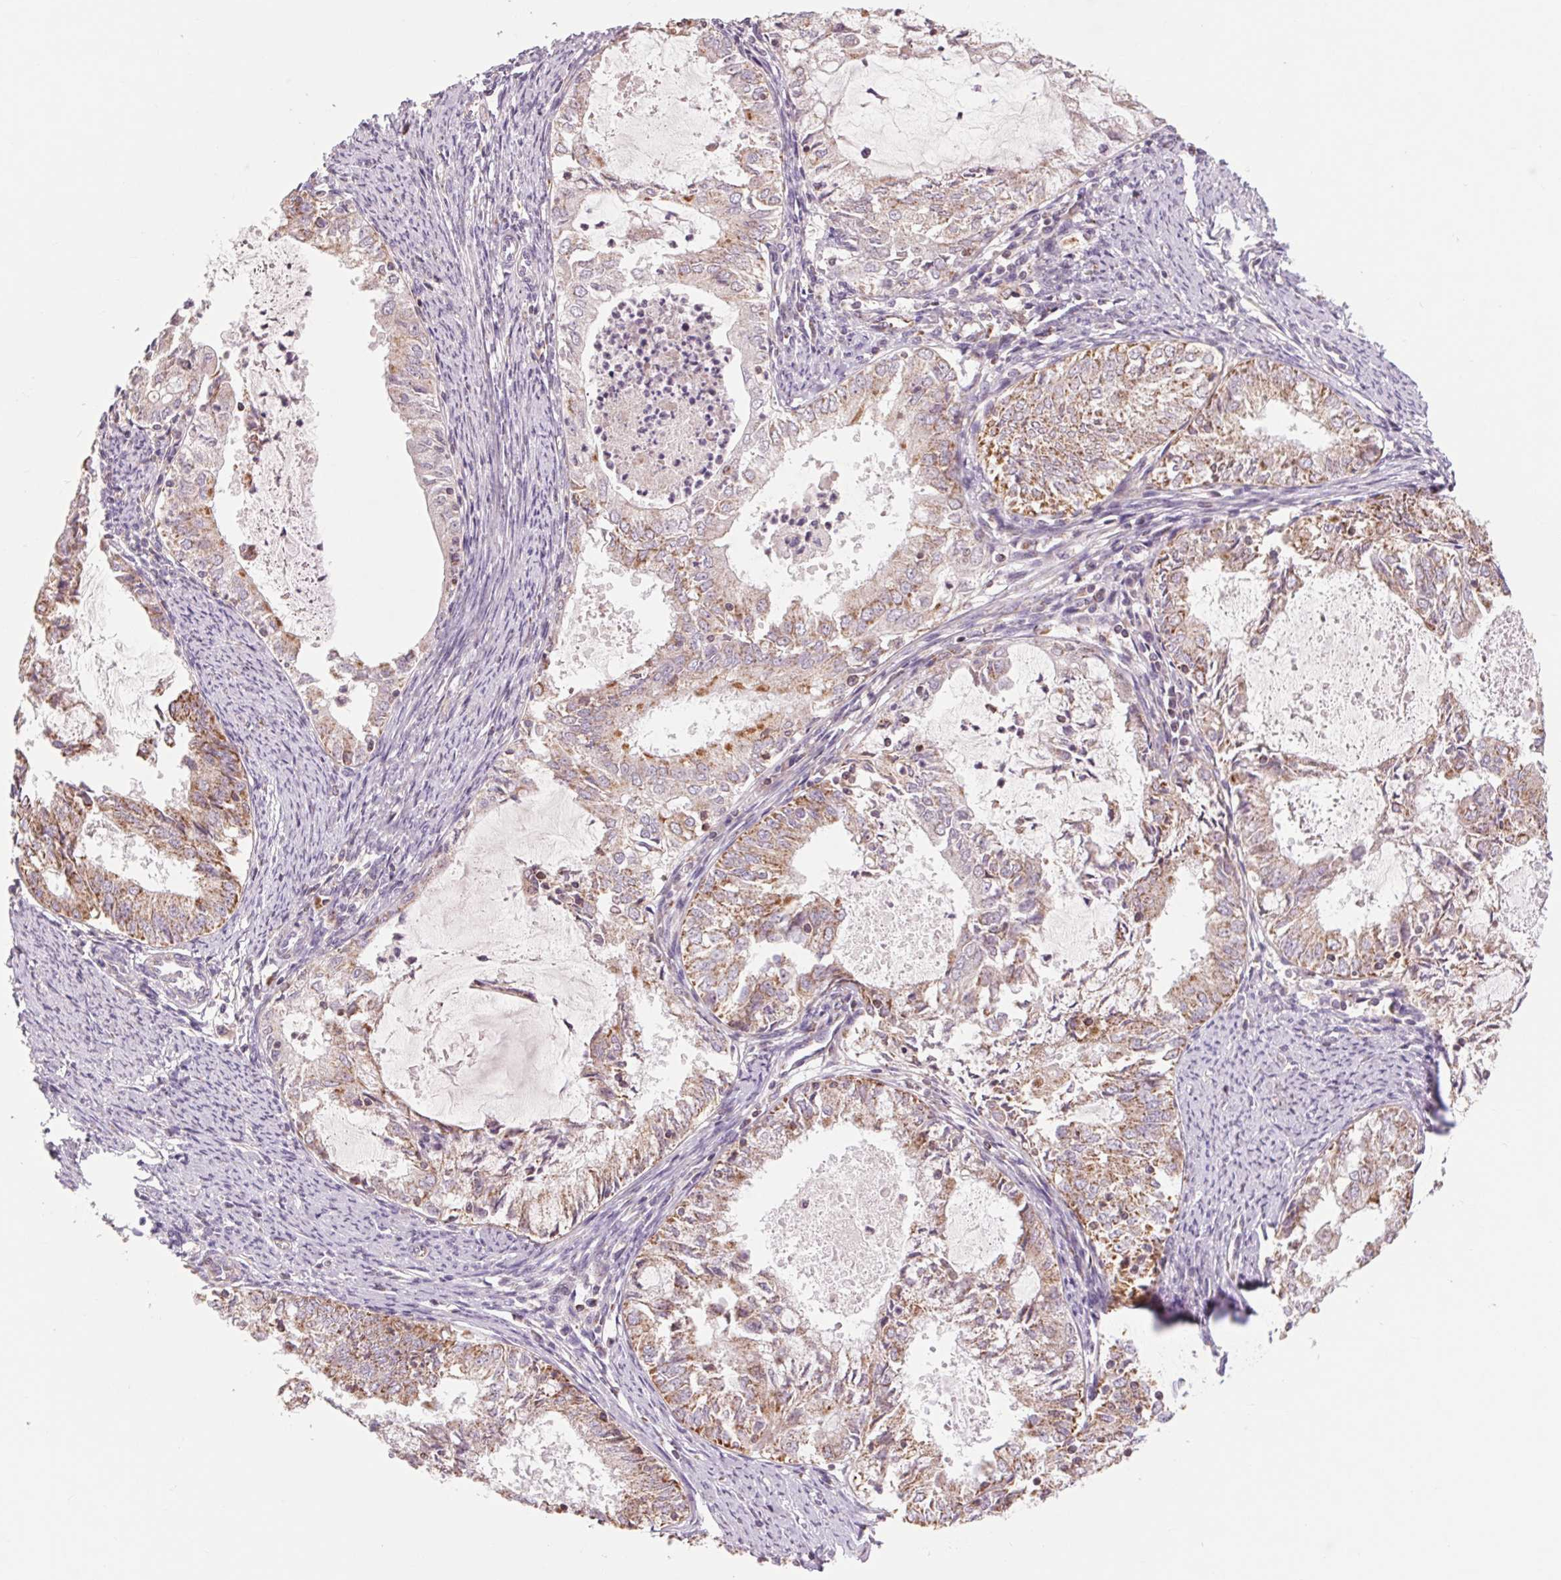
{"staining": {"intensity": "moderate", "quantity": "25%-75%", "location": "cytoplasmic/membranous"}, "tissue": "endometrial cancer", "cell_type": "Tumor cells", "image_type": "cancer", "snomed": [{"axis": "morphology", "description": "Adenocarcinoma, NOS"}, {"axis": "topography", "description": "Endometrium"}], "caption": "Human adenocarcinoma (endometrial) stained with a brown dye displays moderate cytoplasmic/membranous positive expression in approximately 25%-75% of tumor cells.", "gene": "COX6A1", "patient": {"sex": "female", "age": 57}}